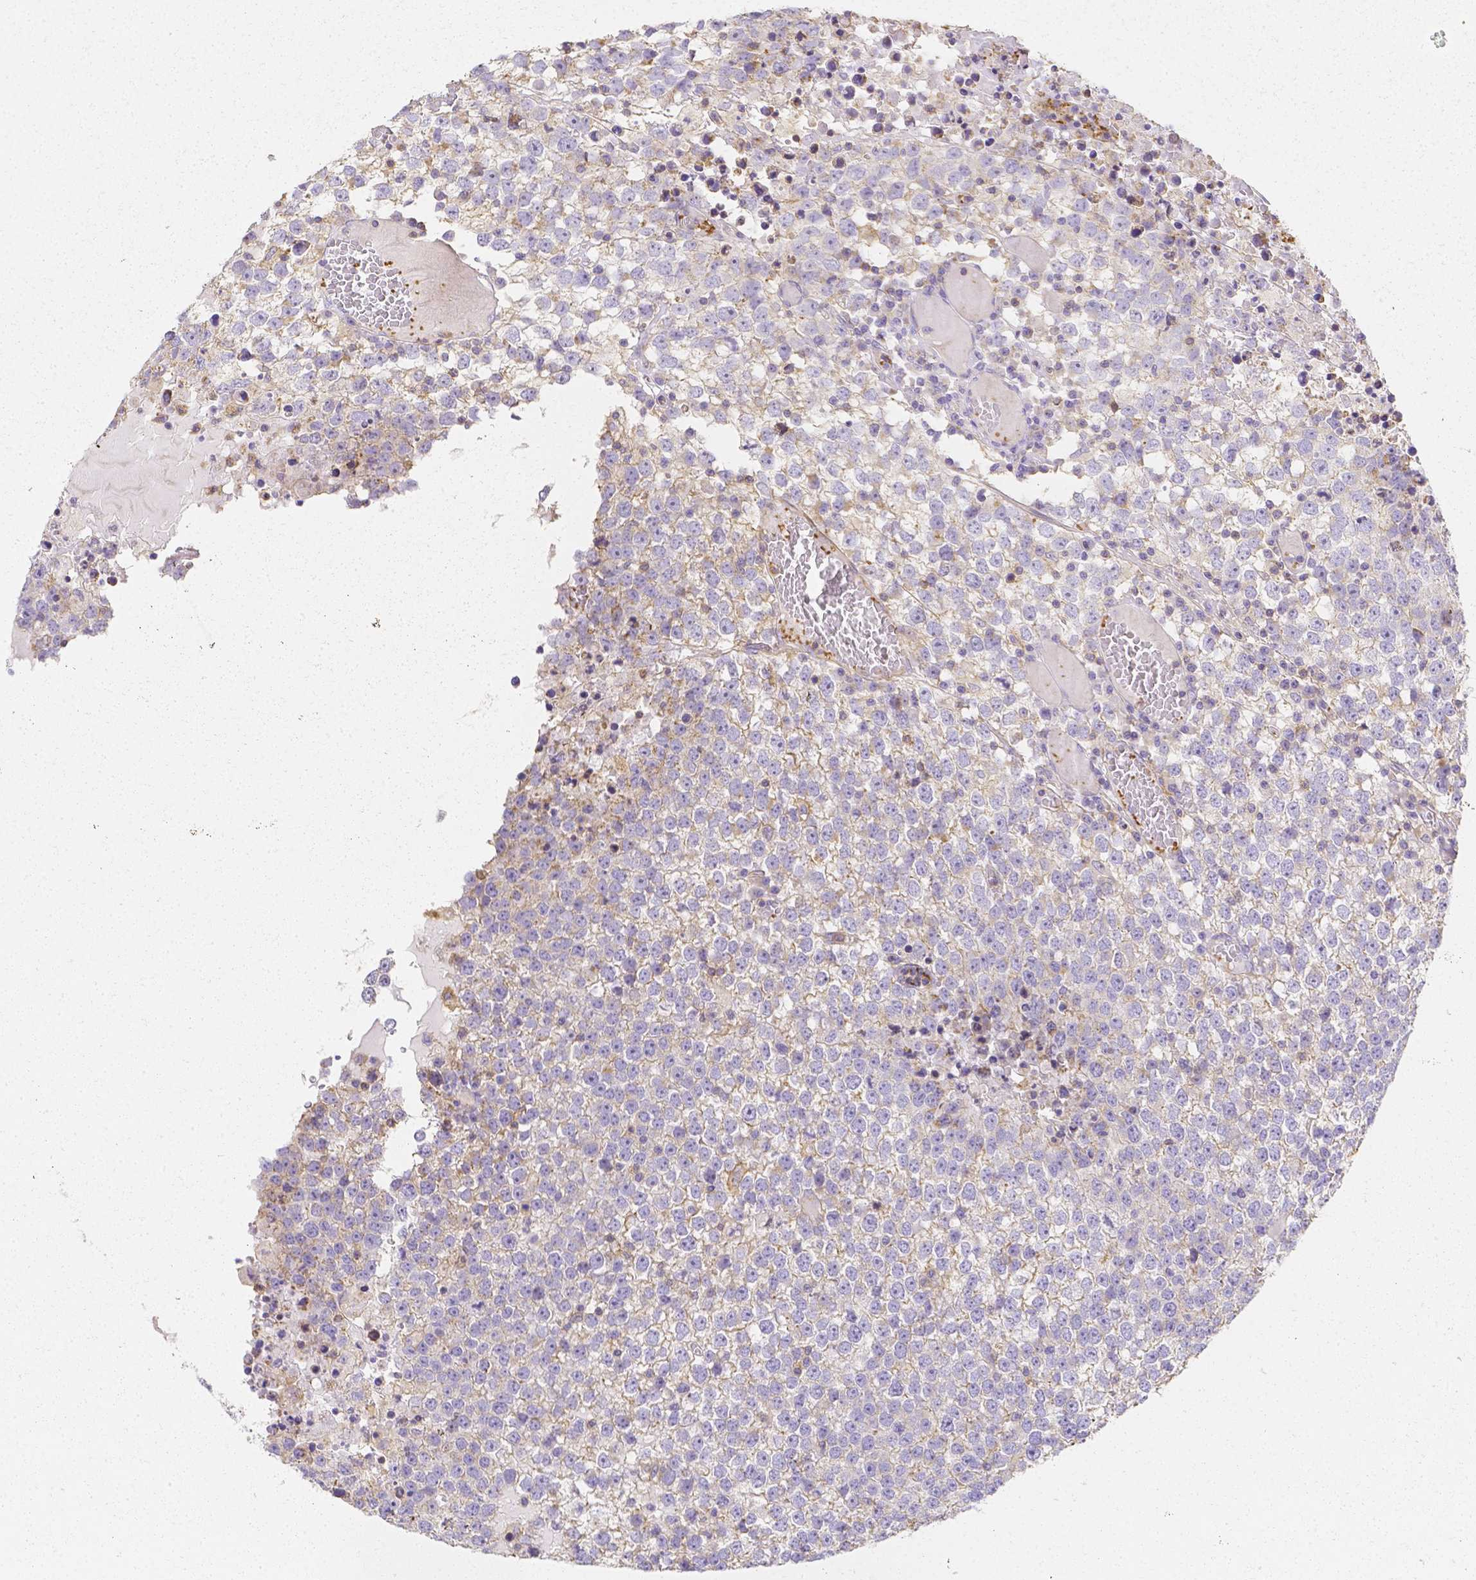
{"staining": {"intensity": "negative", "quantity": "none", "location": "none"}, "tissue": "testis cancer", "cell_type": "Tumor cells", "image_type": "cancer", "snomed": [{"axis": "morphology", "description": "Seminoma, NOS"}, {"axis": "topography", "description": "Testis"}], "caption": "Human seminoma (testis) stained for a protein using immunohistochemistry exhibits no positivity in tumor cells.", "gene": "ASAH2", "patient": {"sex": "male", "age": 65}}